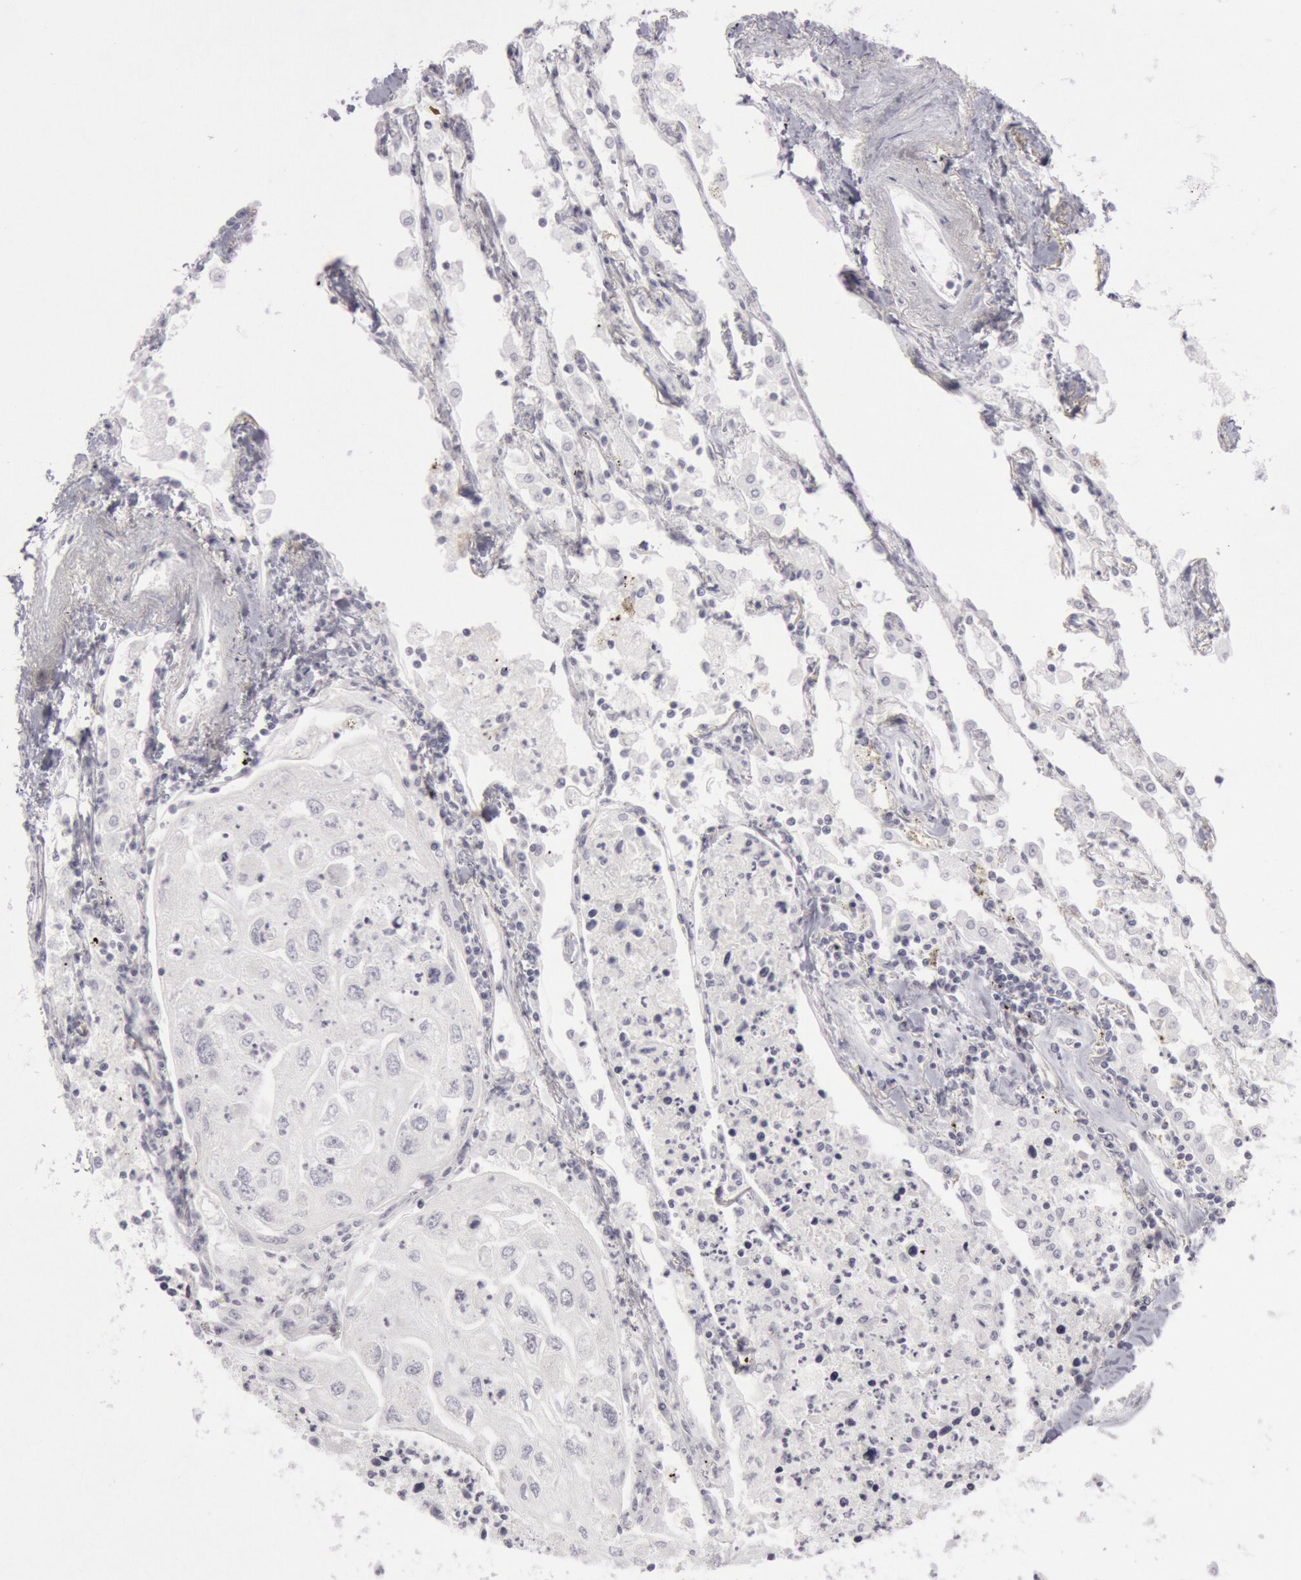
{"staining": {"intensity": "negative", "quantity": "none", "location": "none"}, "tissue": "lung cancer", "cell_type": "Tumor cells", "image_type": "cancer", "snomed": [{"axis": "morphology", "description": "Squamous cell carcinoma, NOS"}, {"axis": "topography", "description": "Lung"}], "caption": "There is no significant expression in tumor cells of lung cancer.", "gene": "KRT16", "patient": {"sex": "male", "age": 75}}